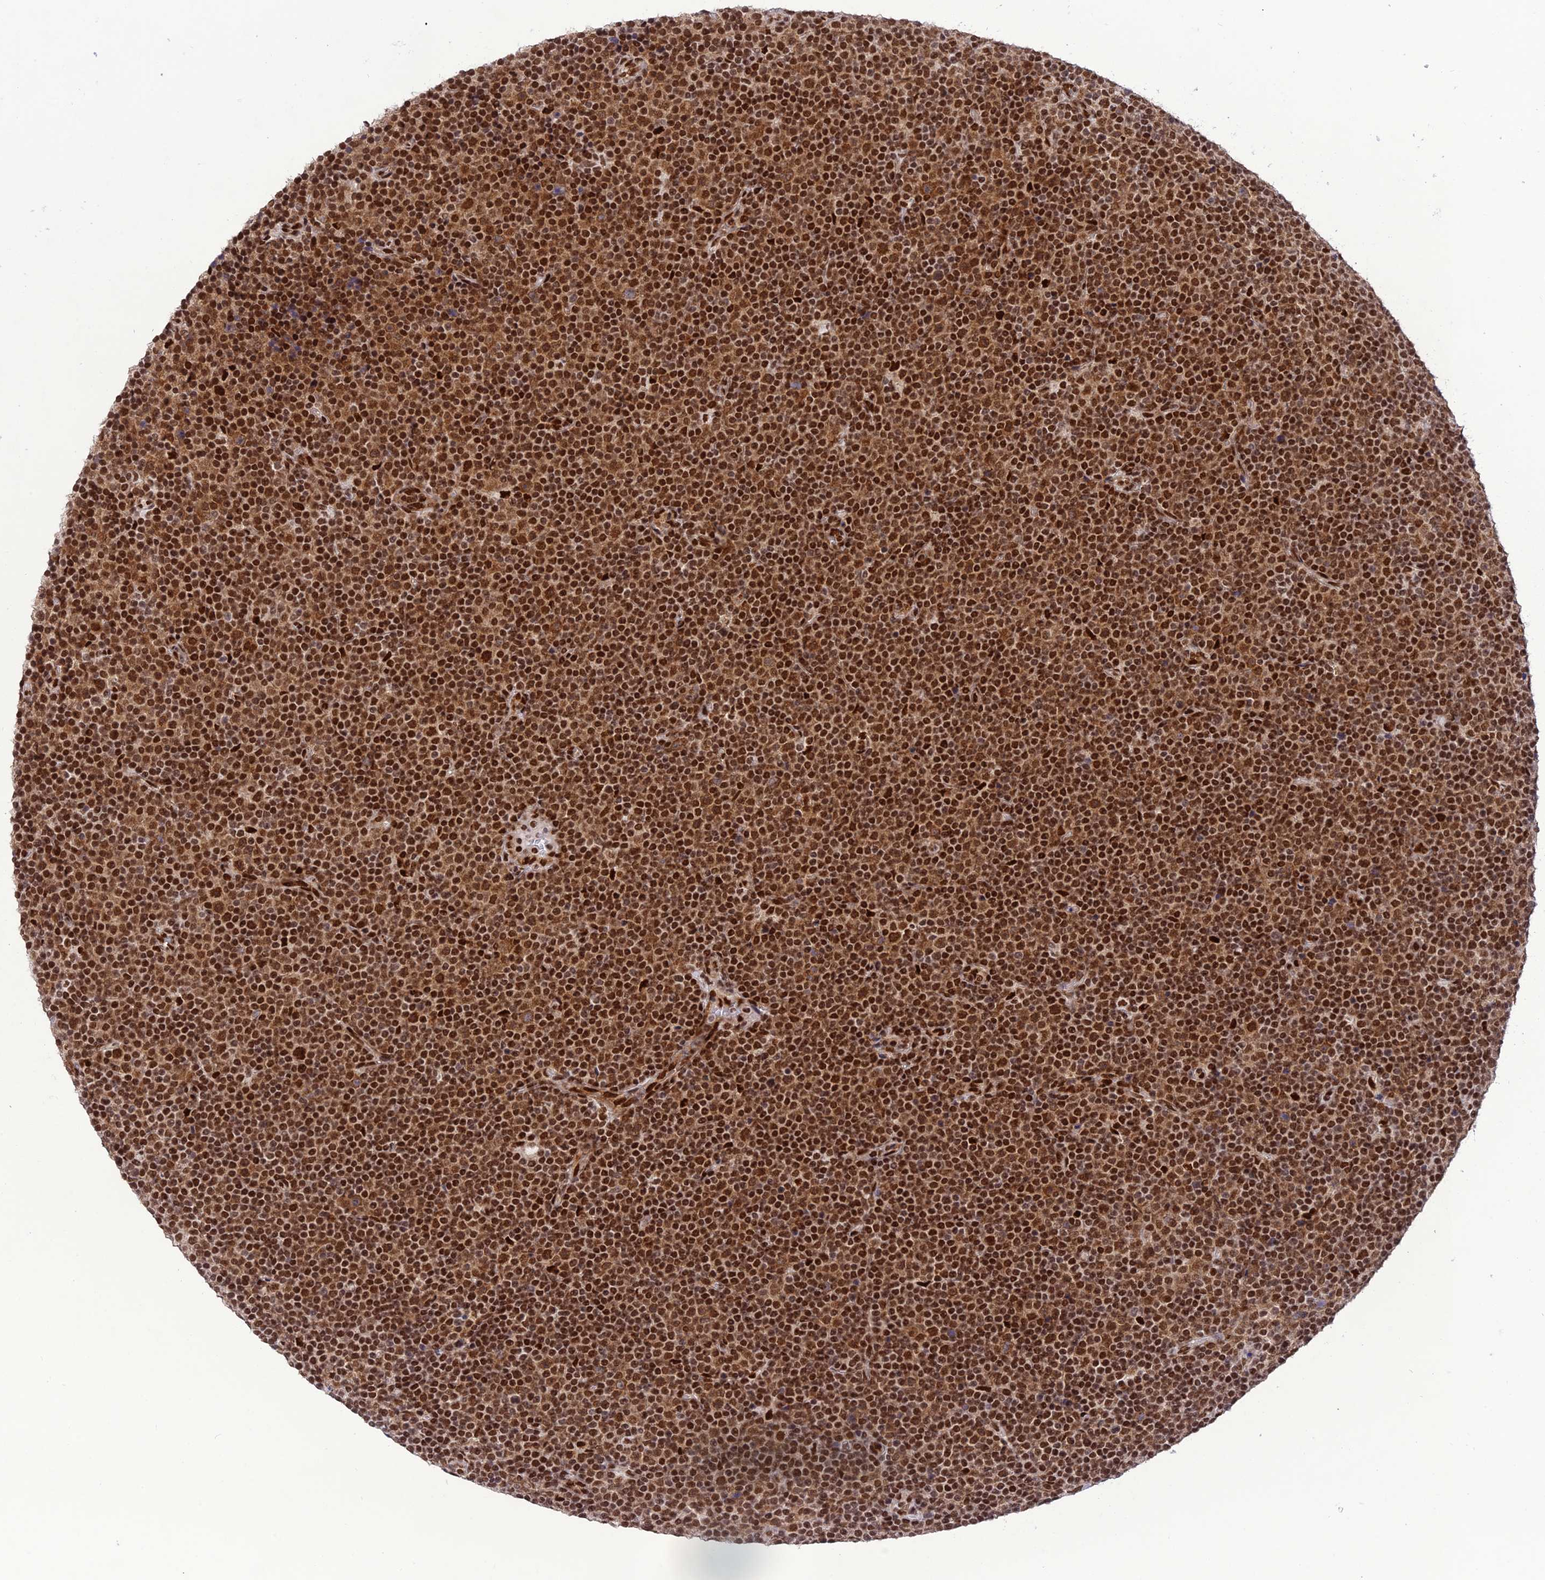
{"staining": {"intensity": "strong", "quantity": ">75%", "location": "cytoplasmic/membranous,nuclear"}, "tissue": "lymphoma", "cell_type": "Tumor cells", "image_type": "cancer", "snomed": [{"axis": "morphology", "description": "Malignant lymphoma, non-Hodgkin's type, Low grade"}, {"axis": "topography", "description": "Lymph node"}], "caption": "A micrograph of lymphoma stained for a protein reveals strong cytoplasmic/membranous and nuclear brown staining in tumor cells.", "gene": "DDX1", "patient": {"sex": "female", "age": 67}}